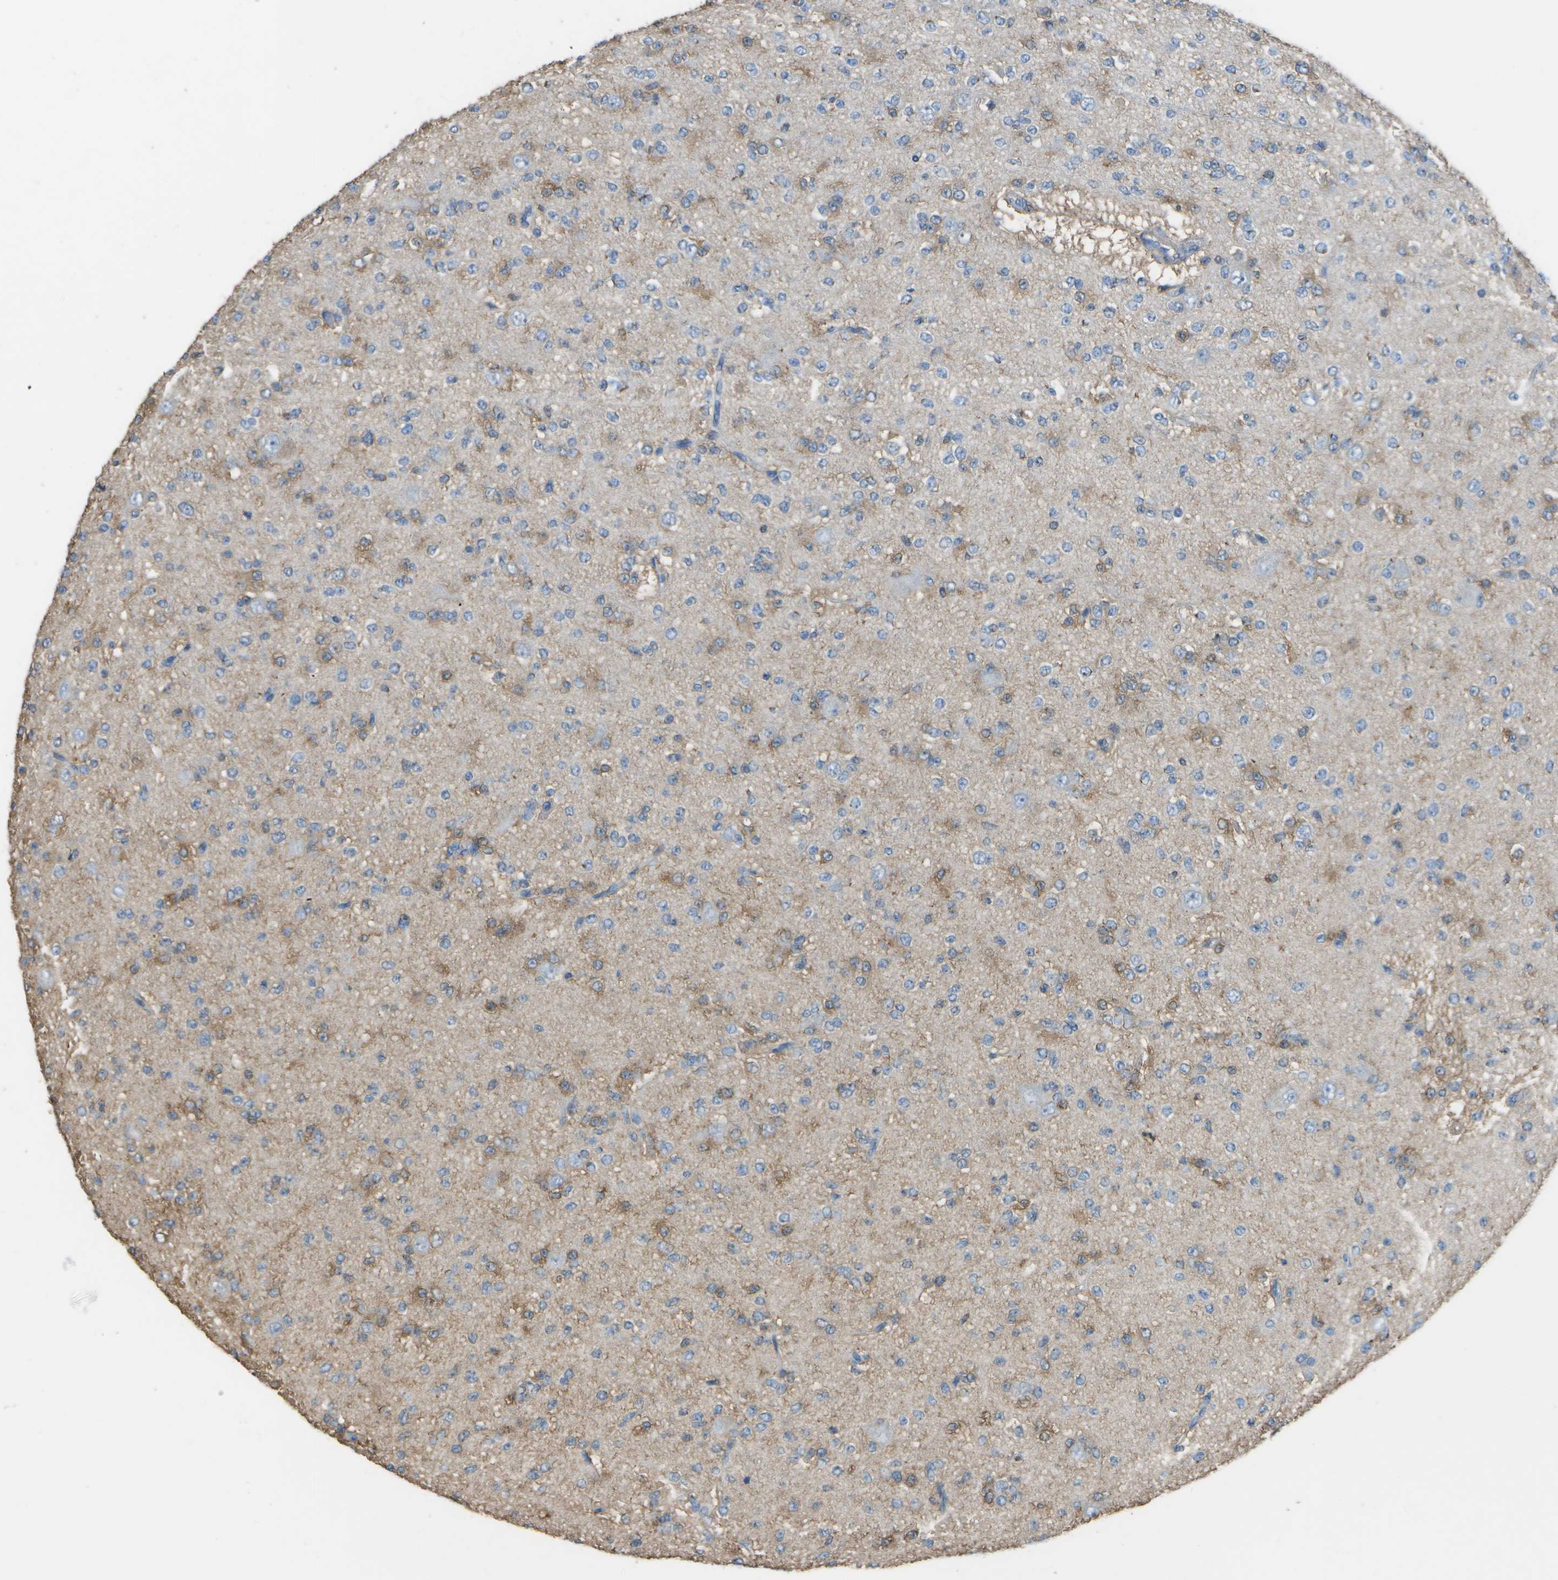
{"staining": {"intensity": "moderate", "quantity": "<25%", "location": "cytoplasmic/membranous"}, "tissue": "glioma", "cell_type": "Tumor cells", "image_type": "cancer", "snomed": [{"axis": "morphology", "description": "Glioma, malignant, Low grade"}, {"axis": "topography", "description": "Brain"}], "caption": "Glioma tissue exhibits moderate cytoplasmic/membranous staining in approximately <25% of tumor cells", "gene": "CYP4F11", "patient": {"sex": "male", "age": 38}}